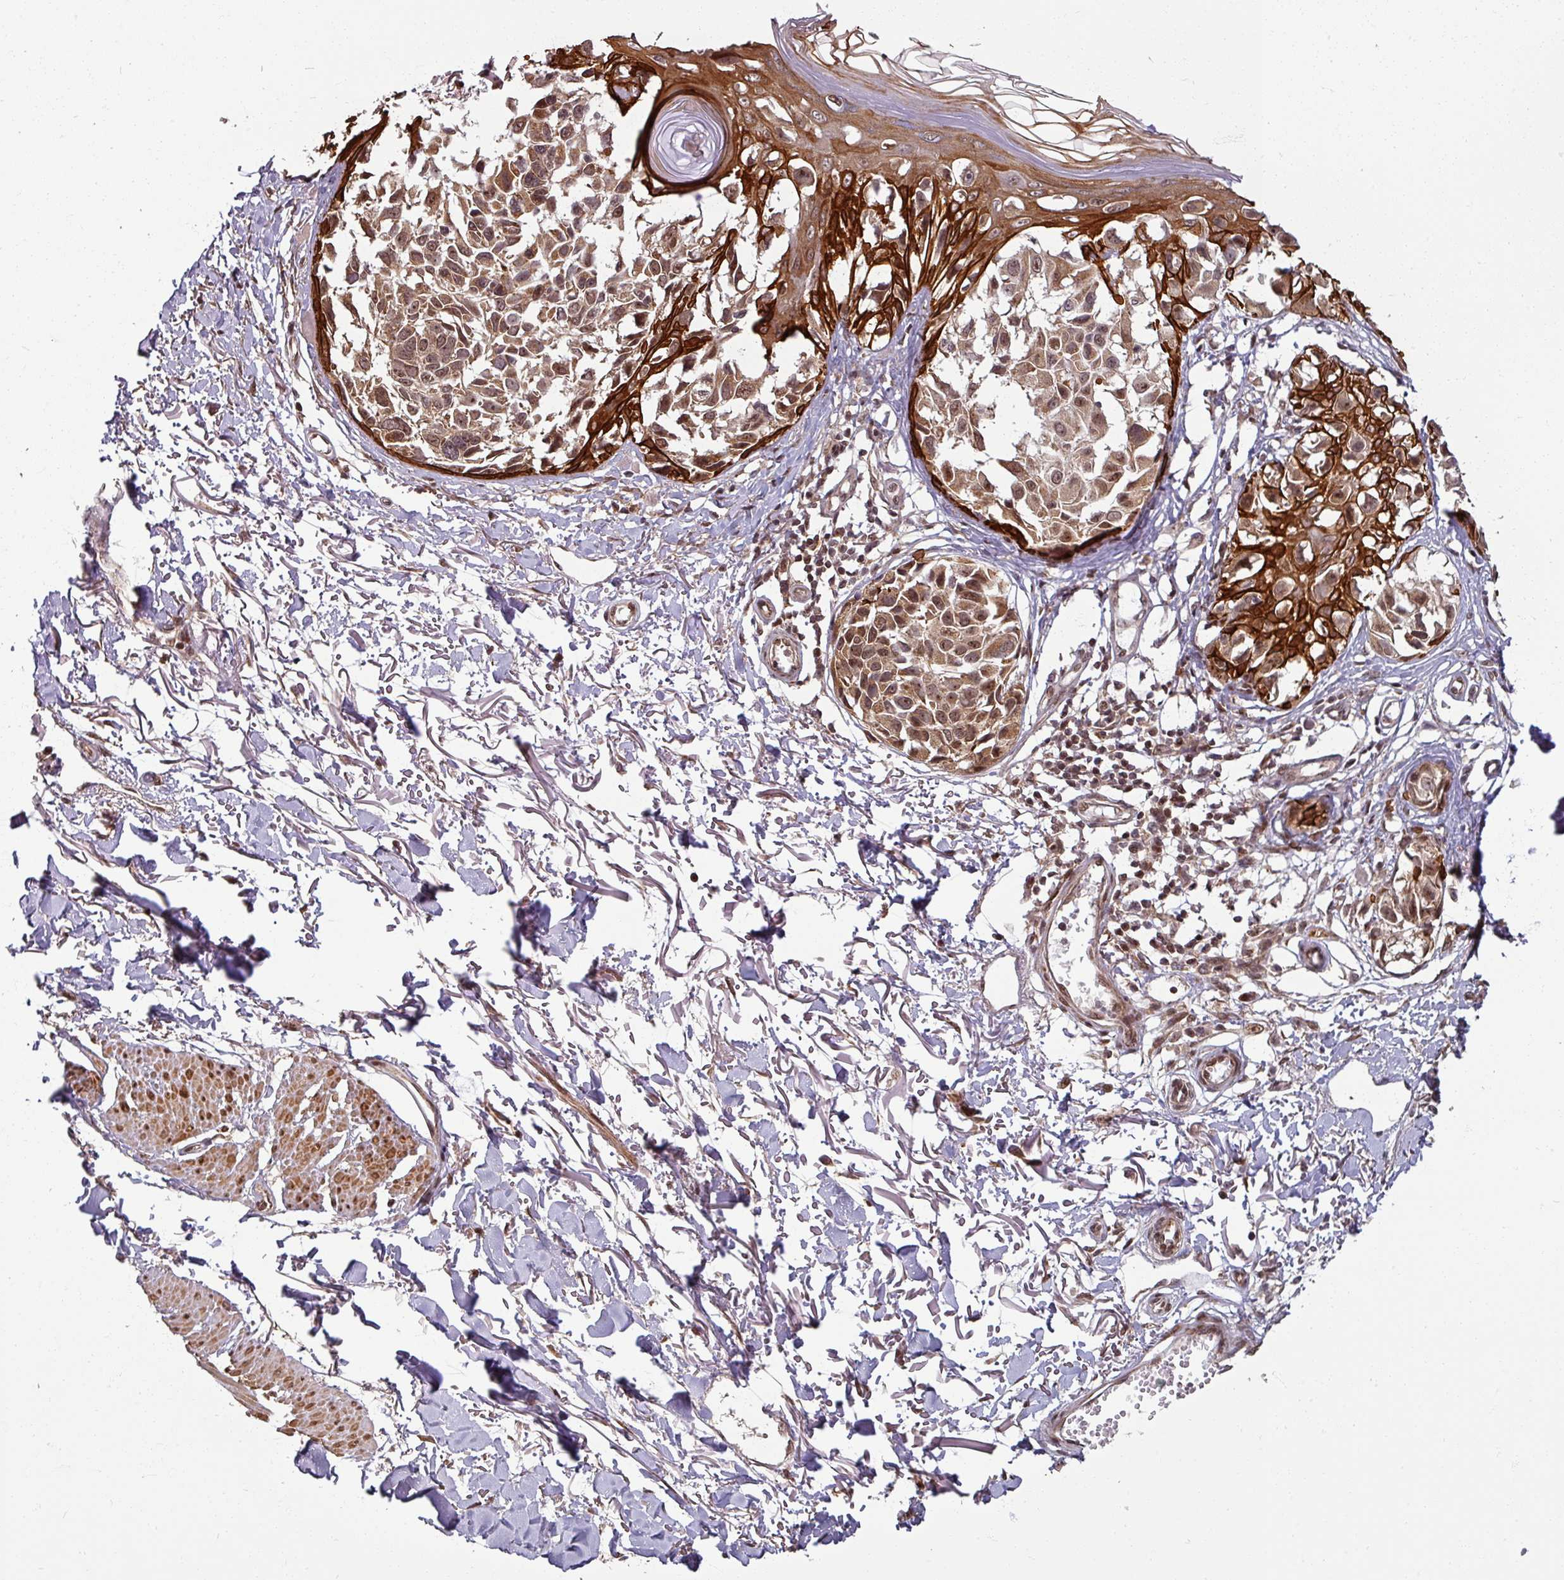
{"staining": {"intensity": "moderate", "quantity": ">75%", "location": "cytoplasmic/membranous,nuclear"}, "tissue": "melanoma", "cell_type": "Tumor cells", "image_type": "cancer", "snomed": [{"axis": "morphology", "description": "Malignant melanoma, NOS"}, {"axis": "topography", "description": "Skin"}], "caption": "Immunohistochemical staining of human melanoma demonstrates medium levels of moderate cytoplasmic/membranous and nuclear protein expression in approximately >75% of tumor cells. (DAB IHC, brown staining for protein, blue staining for nuclei).", "gene": "SWI5", "patient": {"sex": "male", "age": 73}}